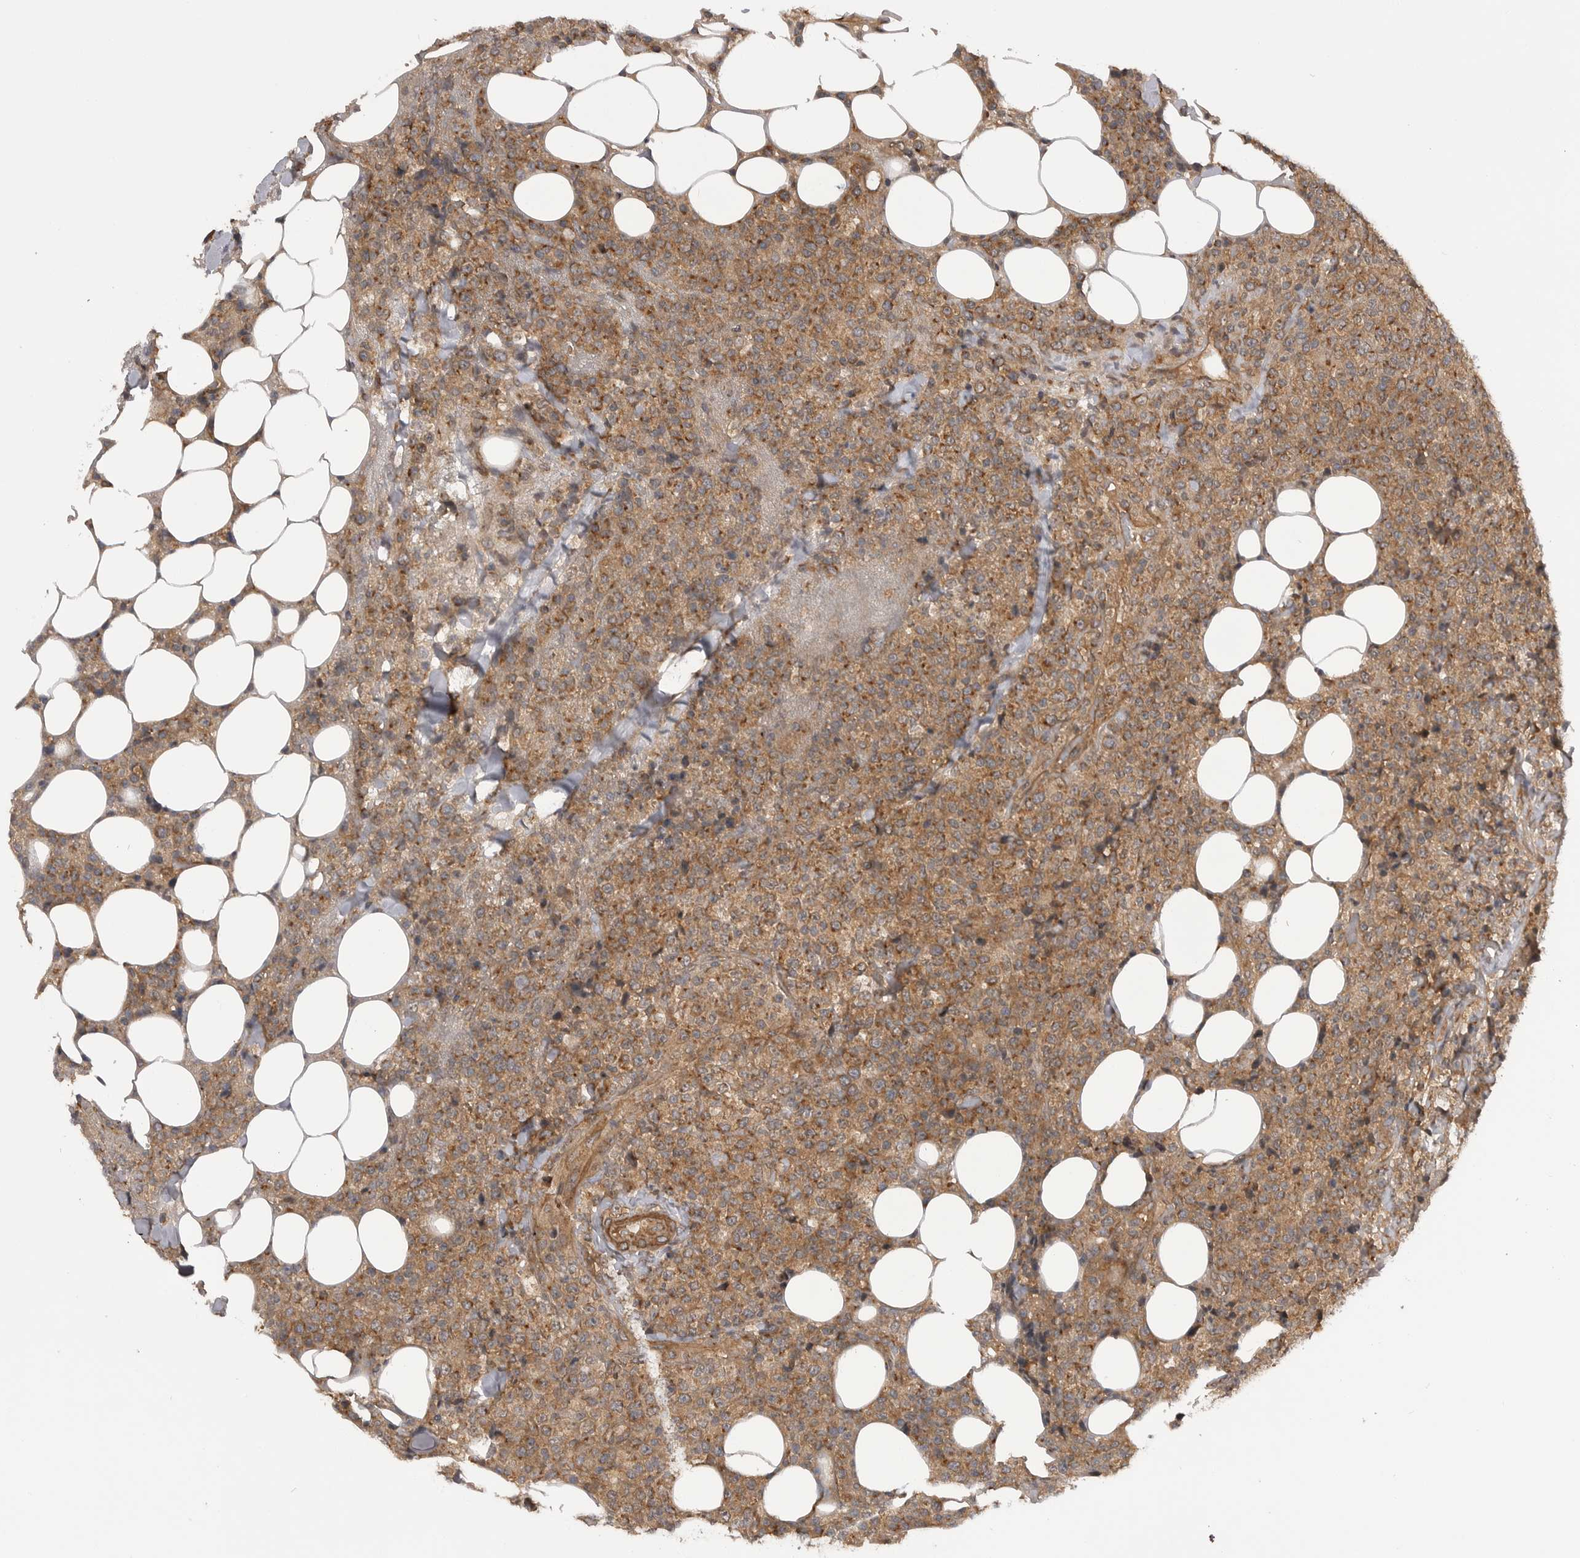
{"staining": {"intensity": "moderate", "quantity": ">75%", "location": "cytoplasmic/membranous"}, "tissue": "lymphoma", "cell_type": "Tumor cells", "image_type": "cancer", "snomed": [{"axis": "morphology", "description": "Malignant lymphoma, non-Hodgkin's type, High grade"}, {"axis": "topography", "description": "Lymph node"}], "caption": "Immunohistochemistry (IHC) of human lymphoma reveals medium levels of moderate cytoplasmic/membranous expression in about >75% of tumor cells.", "gene": "PDCL", "patient": {"sex": "male", "age": 13}}